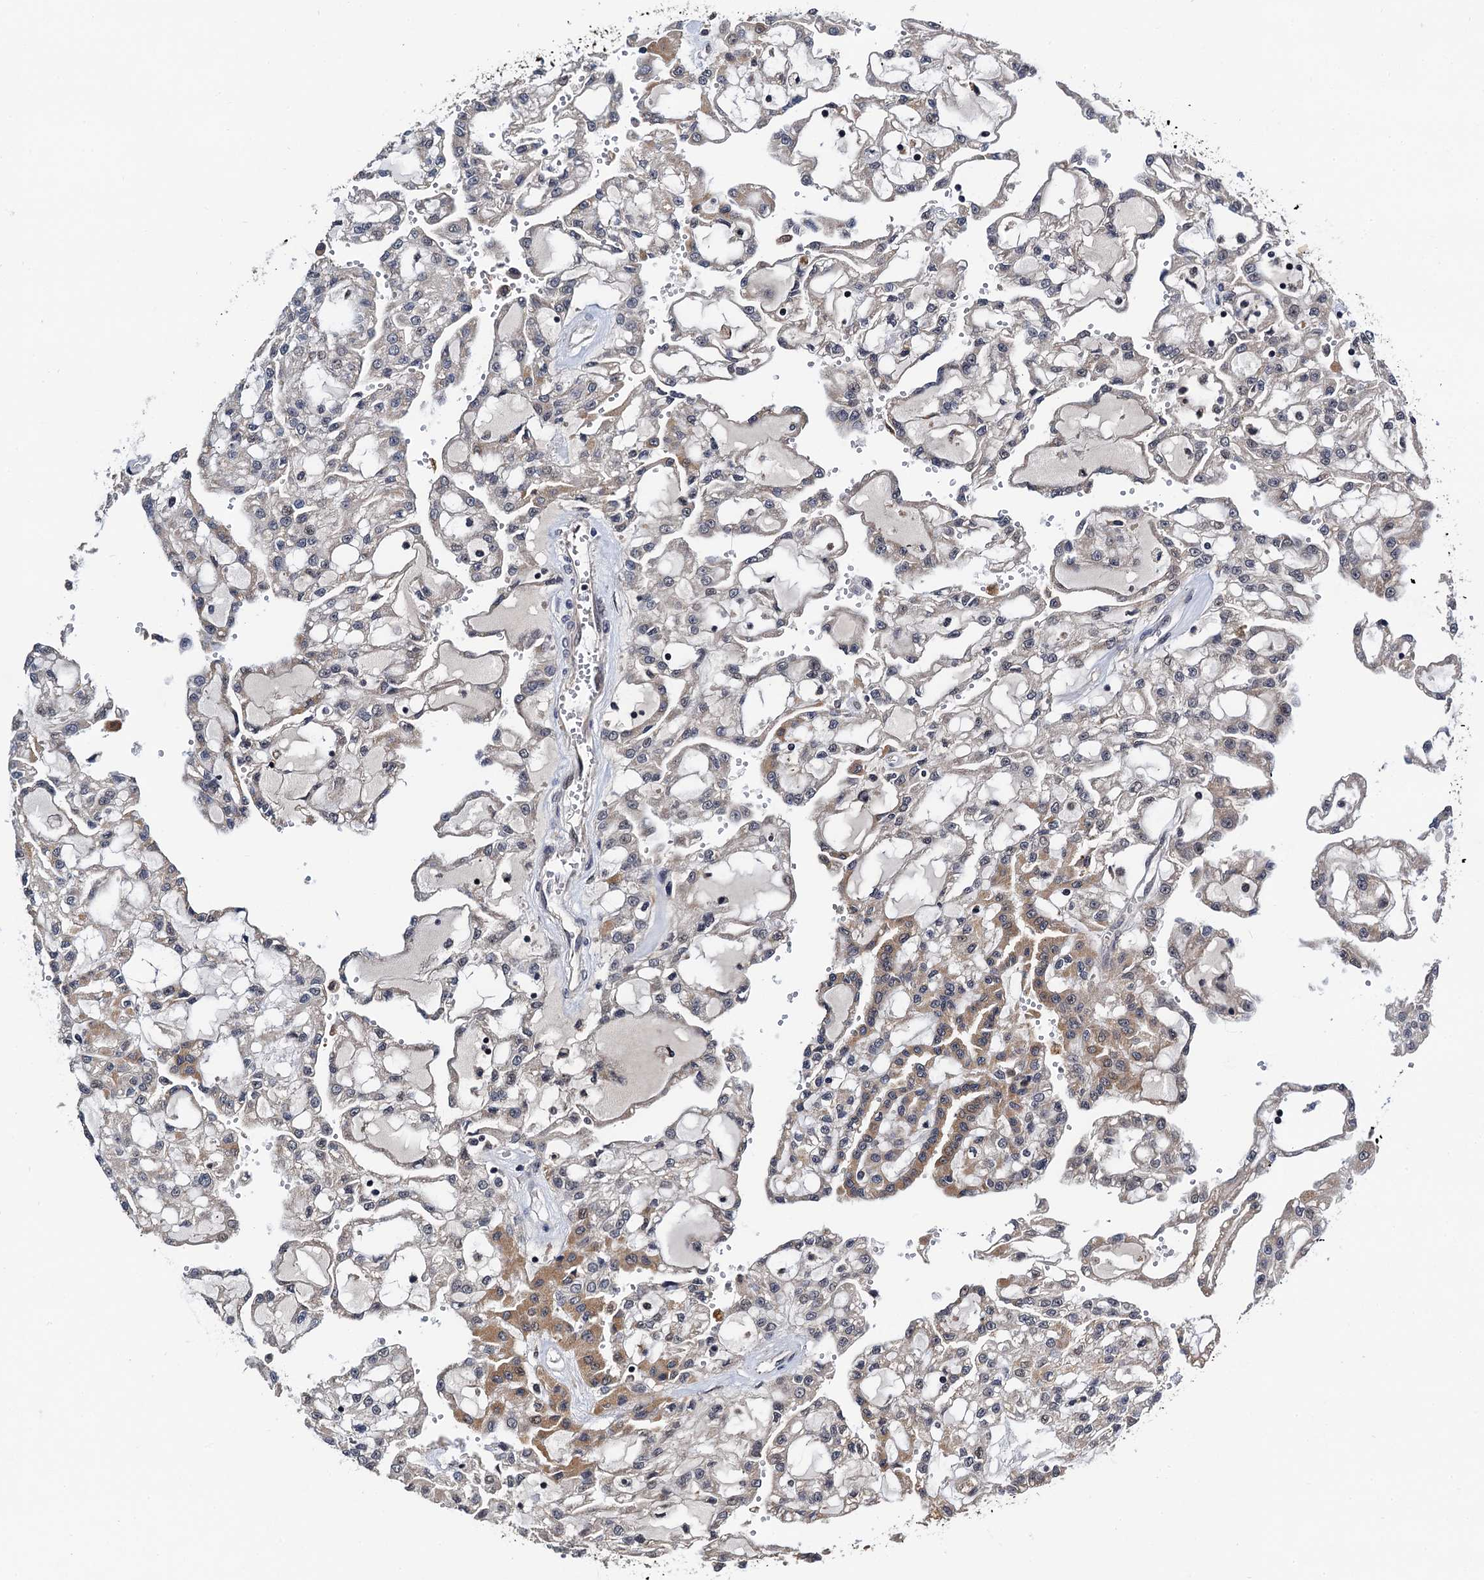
{"staining": {"intensity": "moderate", "quantity": "<25%", "location": "cytoplasmic/membranous"}, "tissue": "renal cancer", "cell_type": "Tumor cells", "image_type": "cancer", "snomed": [{"axis": "morphology", "description": "Adenocarcinoma, NOS"}, {"axis": "topography", "description": "Kidney"}], "caption": "High-magnification brightfield microscopy of renal cancer (adenocarcinoma) stained with DAB (brown) and counterstained with hematoxylin (blue). tumor cells exhibit moderate cytoplasmic/membranous expression is appreciated in about<25% of cells. (DAB (3,3'-diaminobenzidine) IHC, brown staining for protein, blue staining for nuclei).", "gene": "NAA16", "patient": {"sex": "male", "age": 63}}